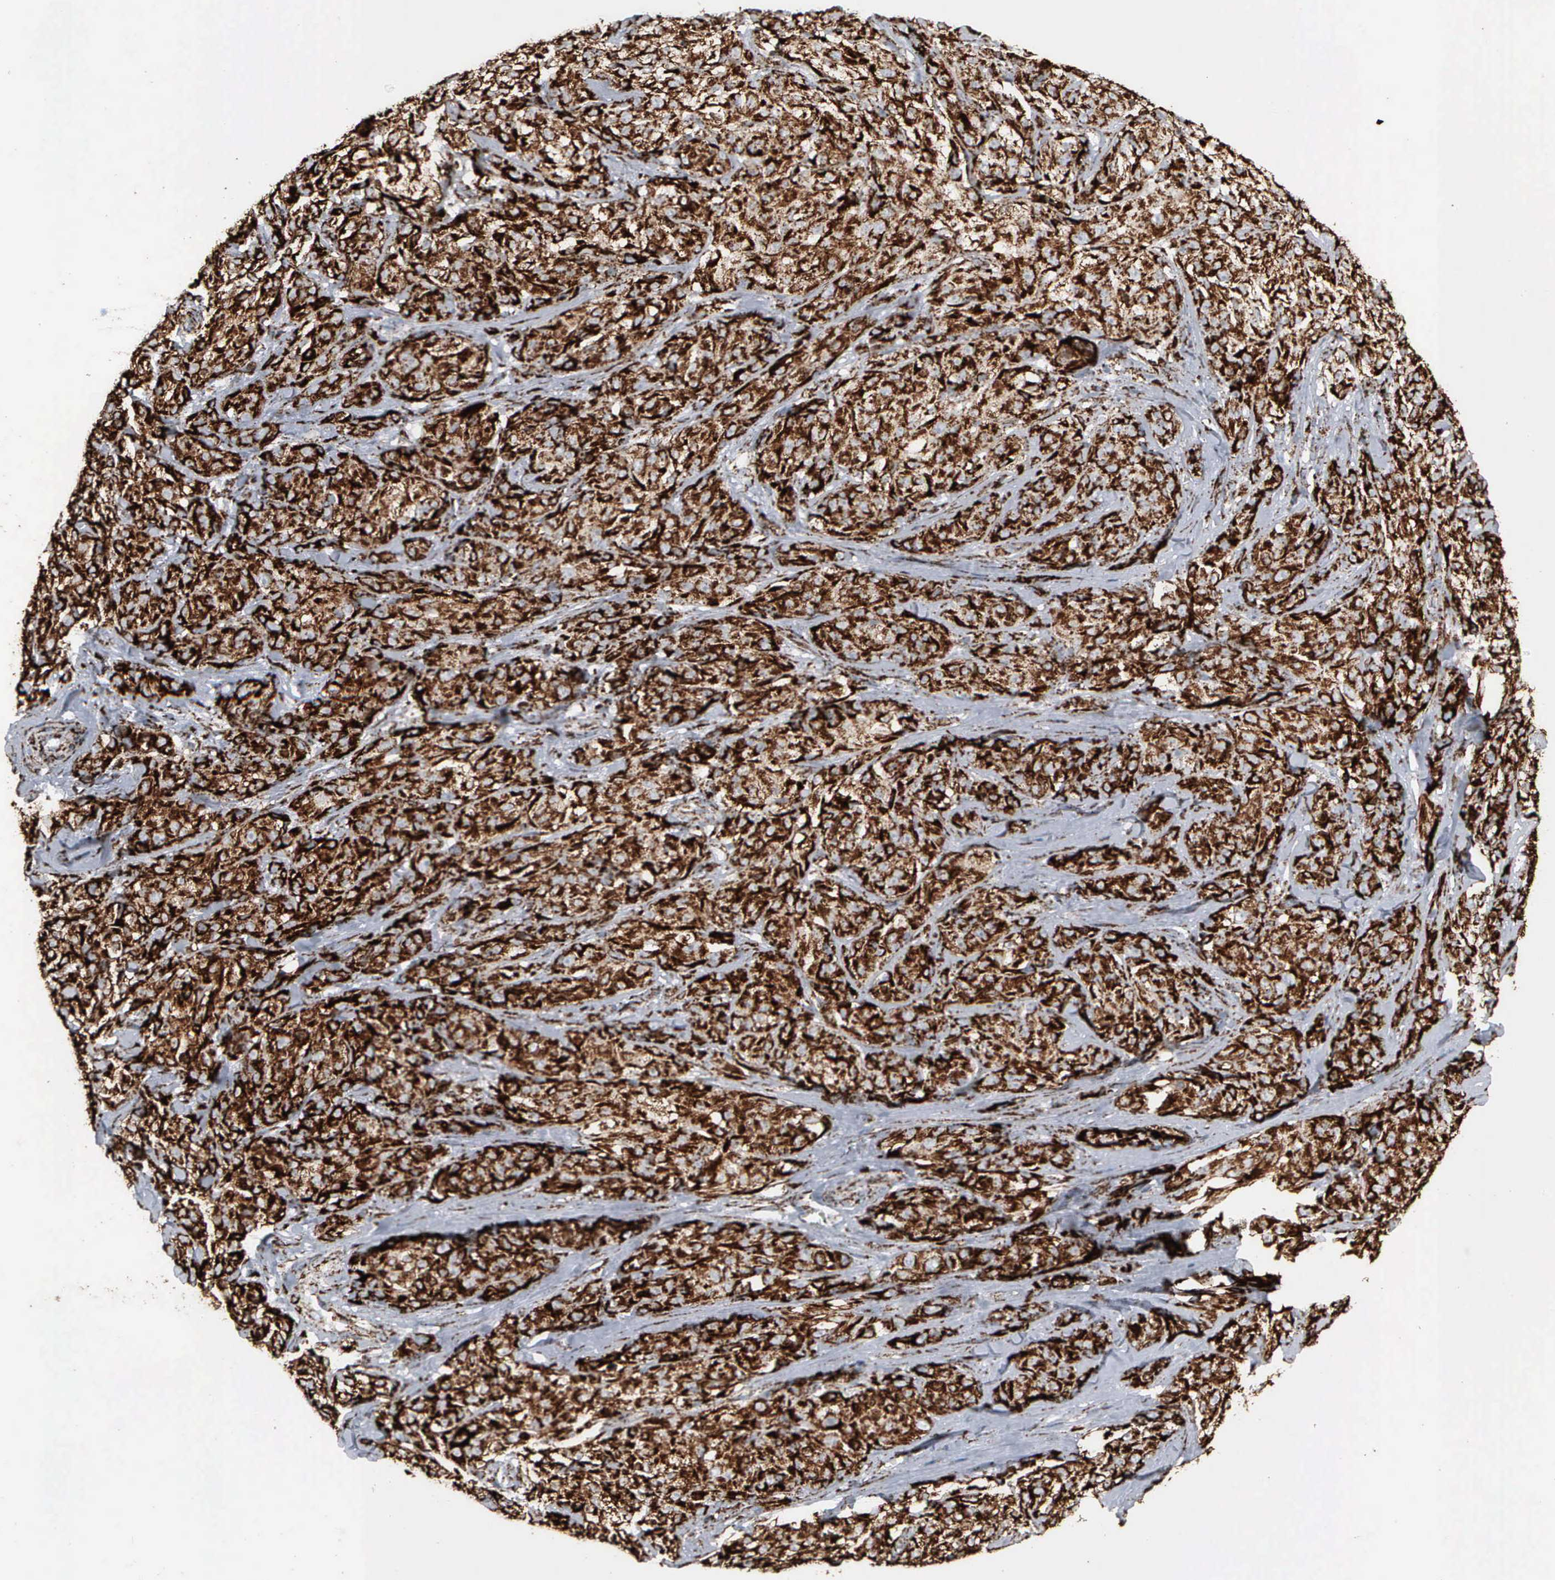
{"staining": {"intensity": "strong", "quantity": ">75%", "location": "cytoplasmic/membranous"}, "tissue": "melanoma", "cell_type": "Tumor cells", "image_type": "cancer", "snomed": [{"axis": "morphology", "description": "Malignant melanoma, NOS"}, {"axis": "topography", "description": "Skin"}], "caption": "A photomicrograph of human melanoma stained for a protein demonstrates strong cytoplasmic/membranous brown staining in tumor cells.", "gene": "HSPA9", "patient": {"sex": "male", "age": 56}}